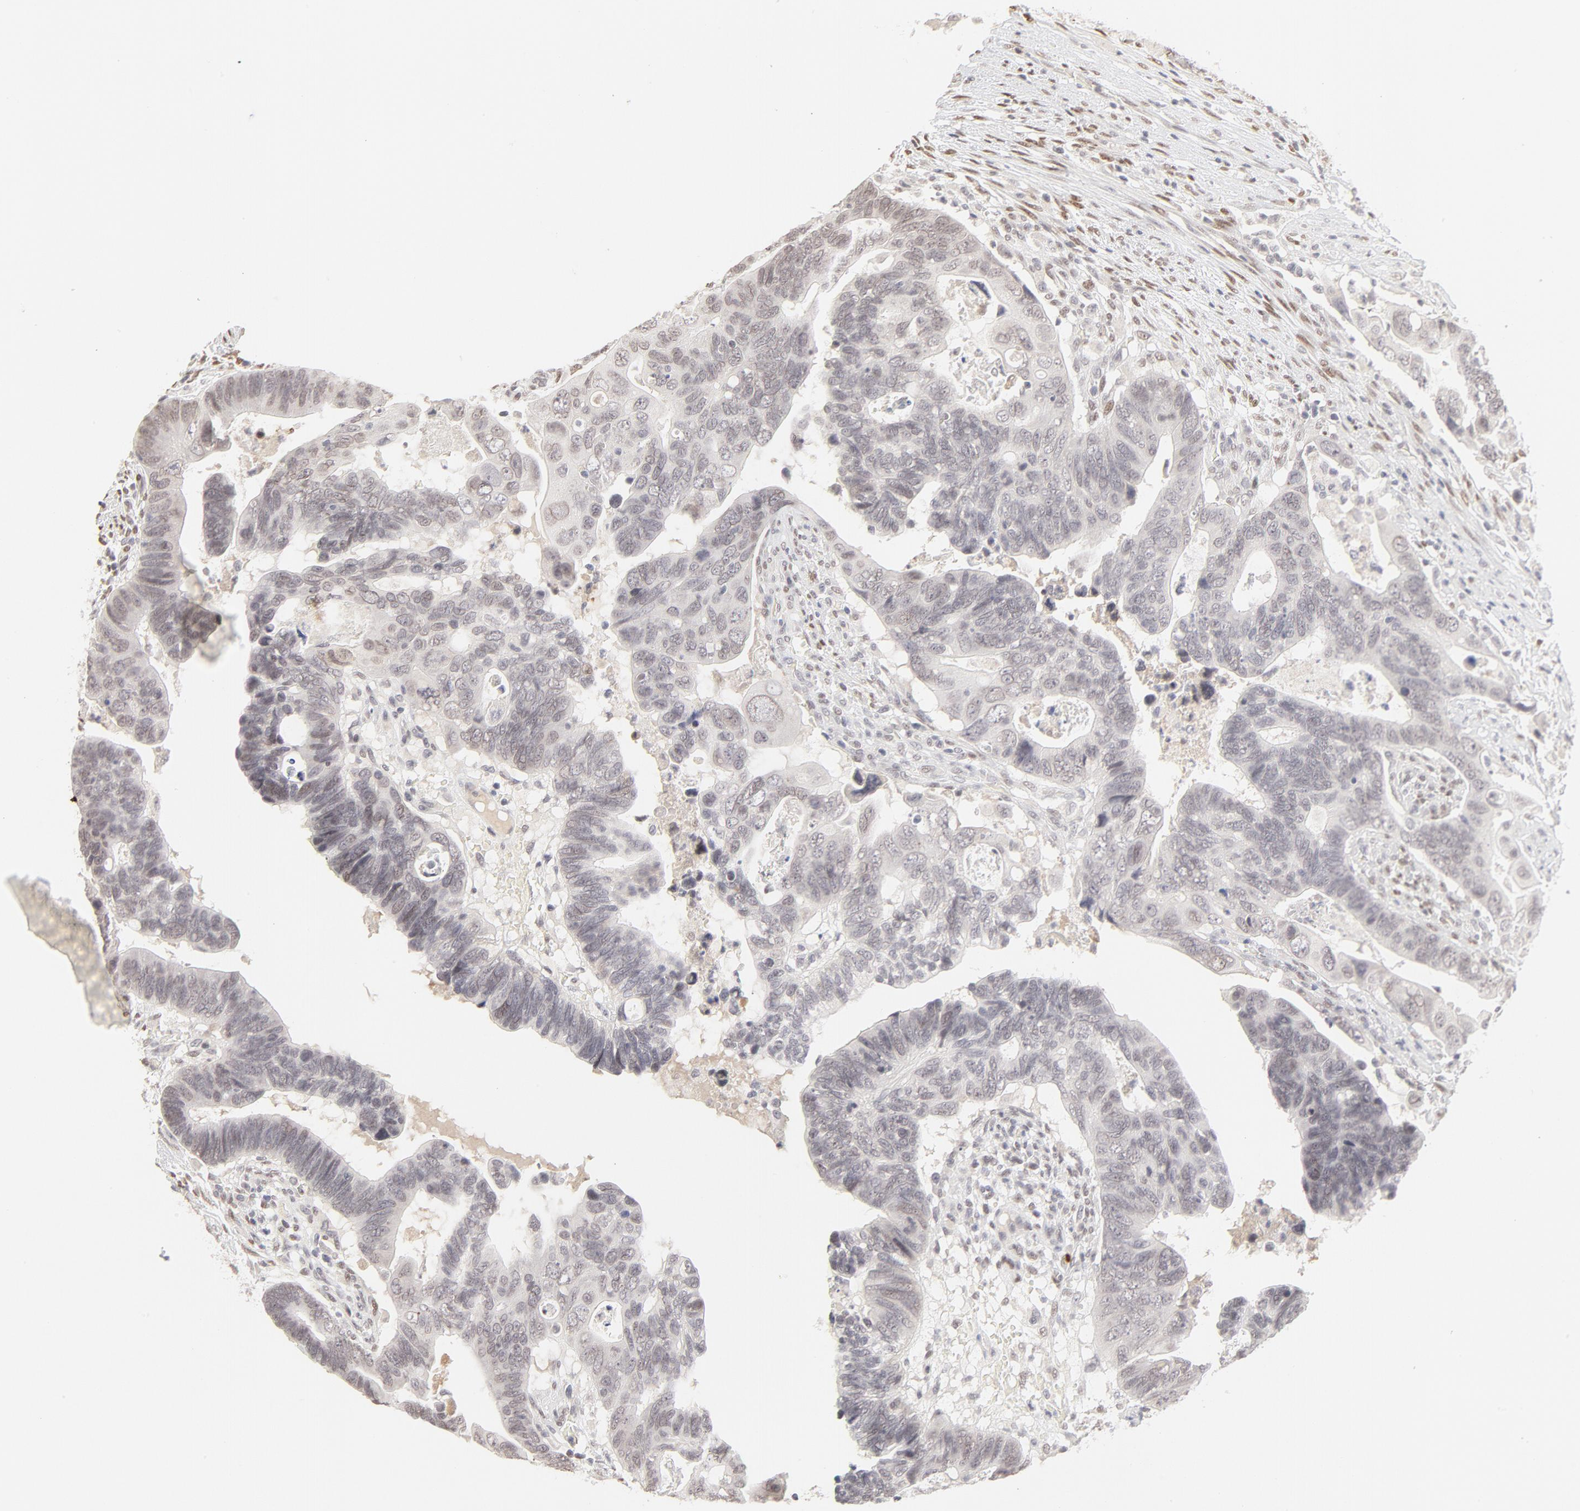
{"staining": {"intensity": "weak", "quantity": "<25%", "location": "nuclear"}, "tissue": "colorectal cancer", "cell_type": "Tumor cells", "image_type": "cancer", "snomed": [{"axis": "morphology", "description": "Adenocarcinoma, NOS"}, {"axis": "topography", "description": "Rectum"}], "caption": "Histopathology image shows no significant protein staining in tumor cells of colorectal cancer.", "gene": "PBX3", "patient": {"sex": "male", "age": 53}}